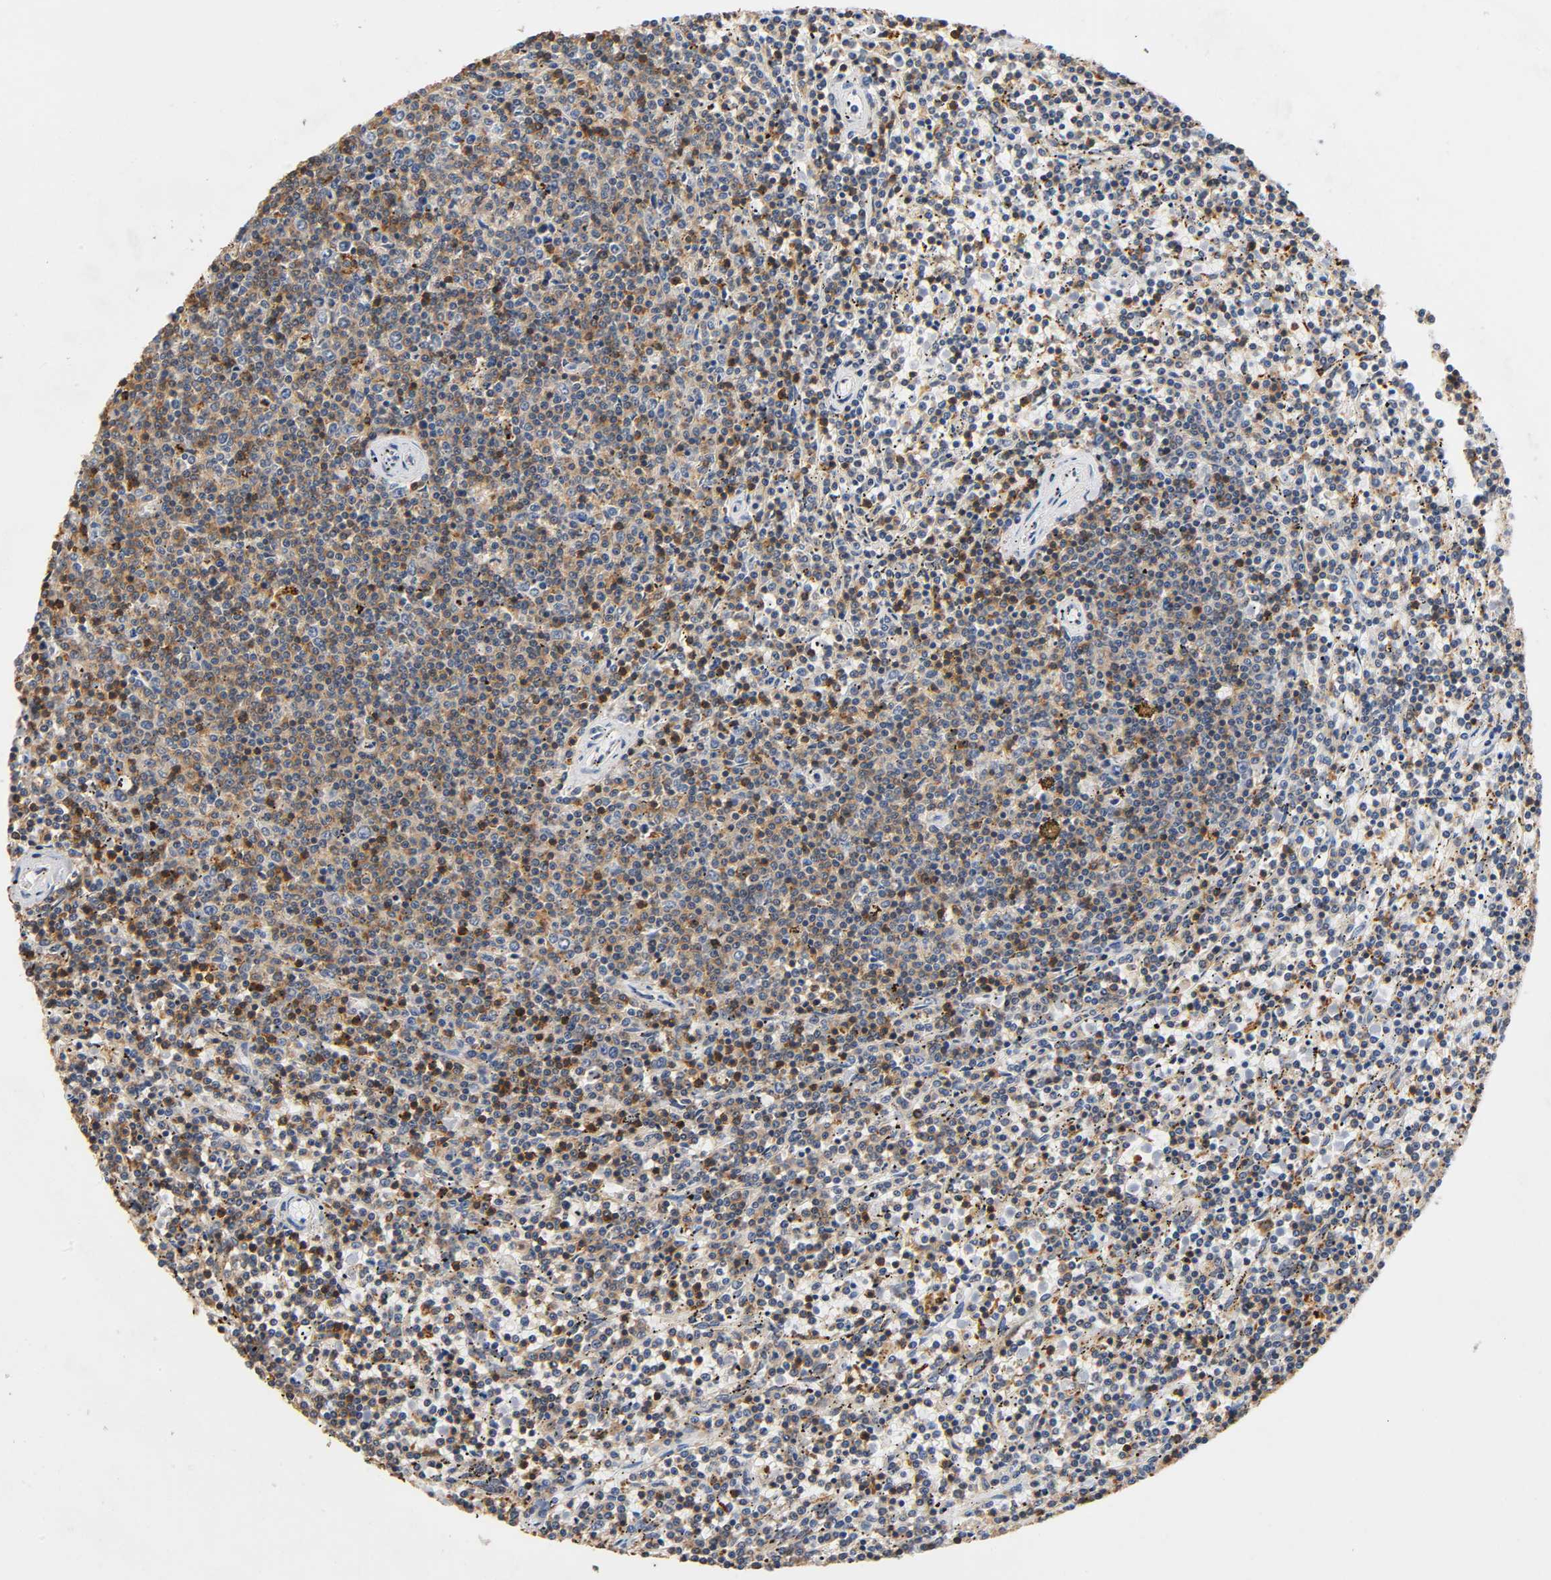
{"staining": {"intensity": "weak", "quantity": ">75%", "location": "cytoplasmic/membranous"}, "tissue": "lymphoma", "cell_type": "Tumor cells", "image_type": "cancer", "snomed": [{"axis": "morphology", "description": "Malignant lymphoma, non-Hodgkin's type, Low grade"}, {"axis": "topography", "description": "Spleen"}], "caption": "Immunohistochemistry (DAB (3,3'-diaminobenzidine)) staining of lymphoma displays weak cytoplasmic/membranous protein positivity in about >75% of tumor cells.", "gene": "UCKL1", "patient": {"sex": "female", "age": 50}}